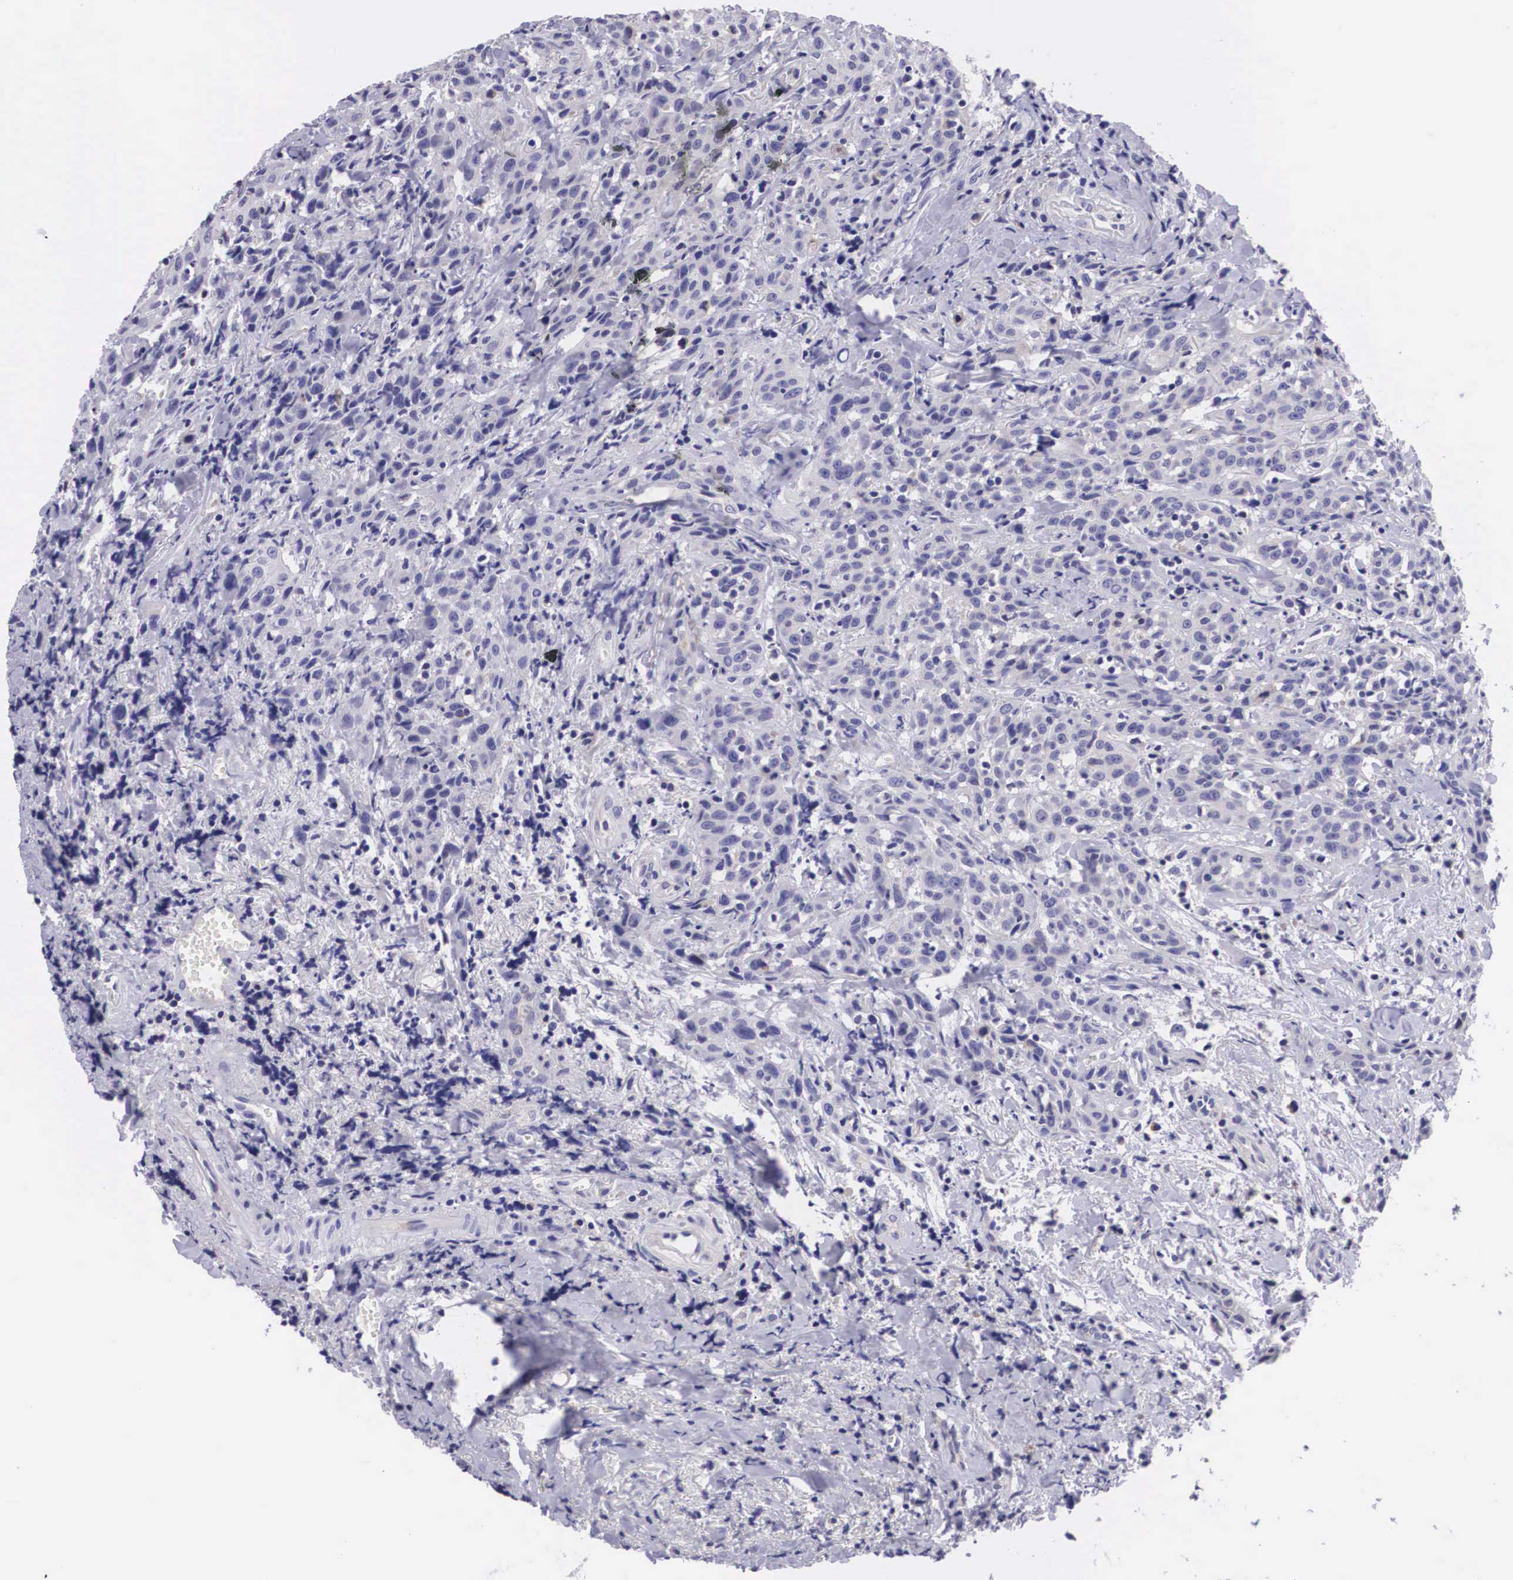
{"staining": {"intensity": "negative", "quantity": "none", "location": "none"}, "tissue": "head and neck cancer", "cell_type": "Tumor cells", "image_type": "cancer", "snomed": [{"axis": "morphology", "description": "Squamous cell carcinoma, NOS"}, {"axis": "topography", "description": "Oral tissue"}, {"axis": "topography", "description": "Head-Neck"}], "caption": "Immunohistochemistry micrograph of neoplastic tissue: human squamous cell carcinoma (head and neck) stained with DAB shows no significant protein positivity in tumor cells. The staining is performed using DAB (3,3'-diaminobenzidine) brown chromogen with nuclei counter-stained in using hematoxylin.", "gene": "ARG2", "patient": {"sex": "female", "age": 82}}